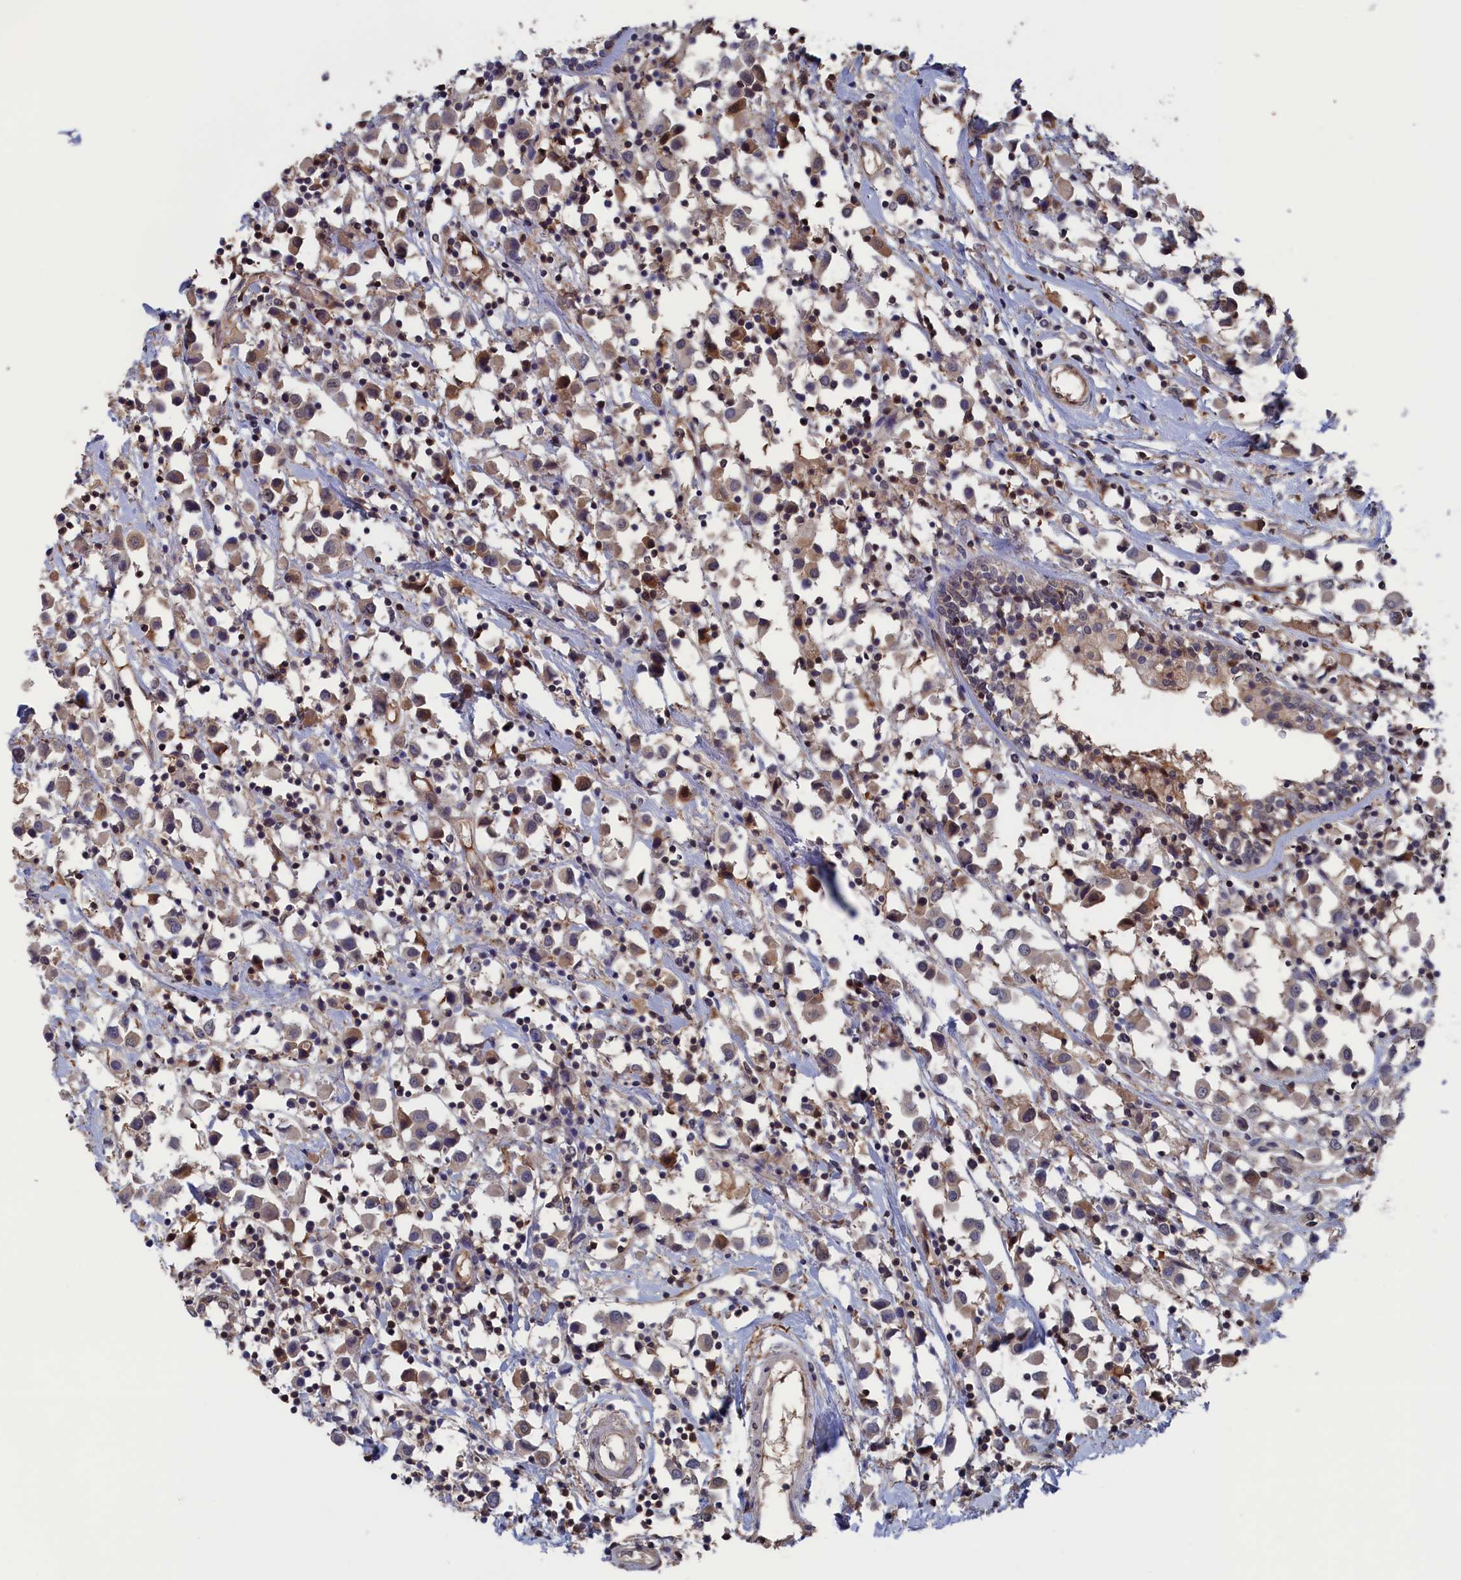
{"staining": {"intensity": "weak", "quantity": "25%-75%", "location": "cytoplasmic/membranous"}, "tissue": "breast cancer", "cell_type": "Tumor cells", "image_type": "cancer", "snomed": [{"axis": "morphology", "description": "Duct carcinoma"}, {"axis": "topography", "description": "Breast"}], "caption": "Breast cancer (infiltrating ductal carcinoma) stained with a brown dye demonstrates weak cytoplasmic/membranous positive expression in about 25%-75% of tumor cells.", "gene": "NUTF2", "patient": {"sex": "female", "age": 61}}